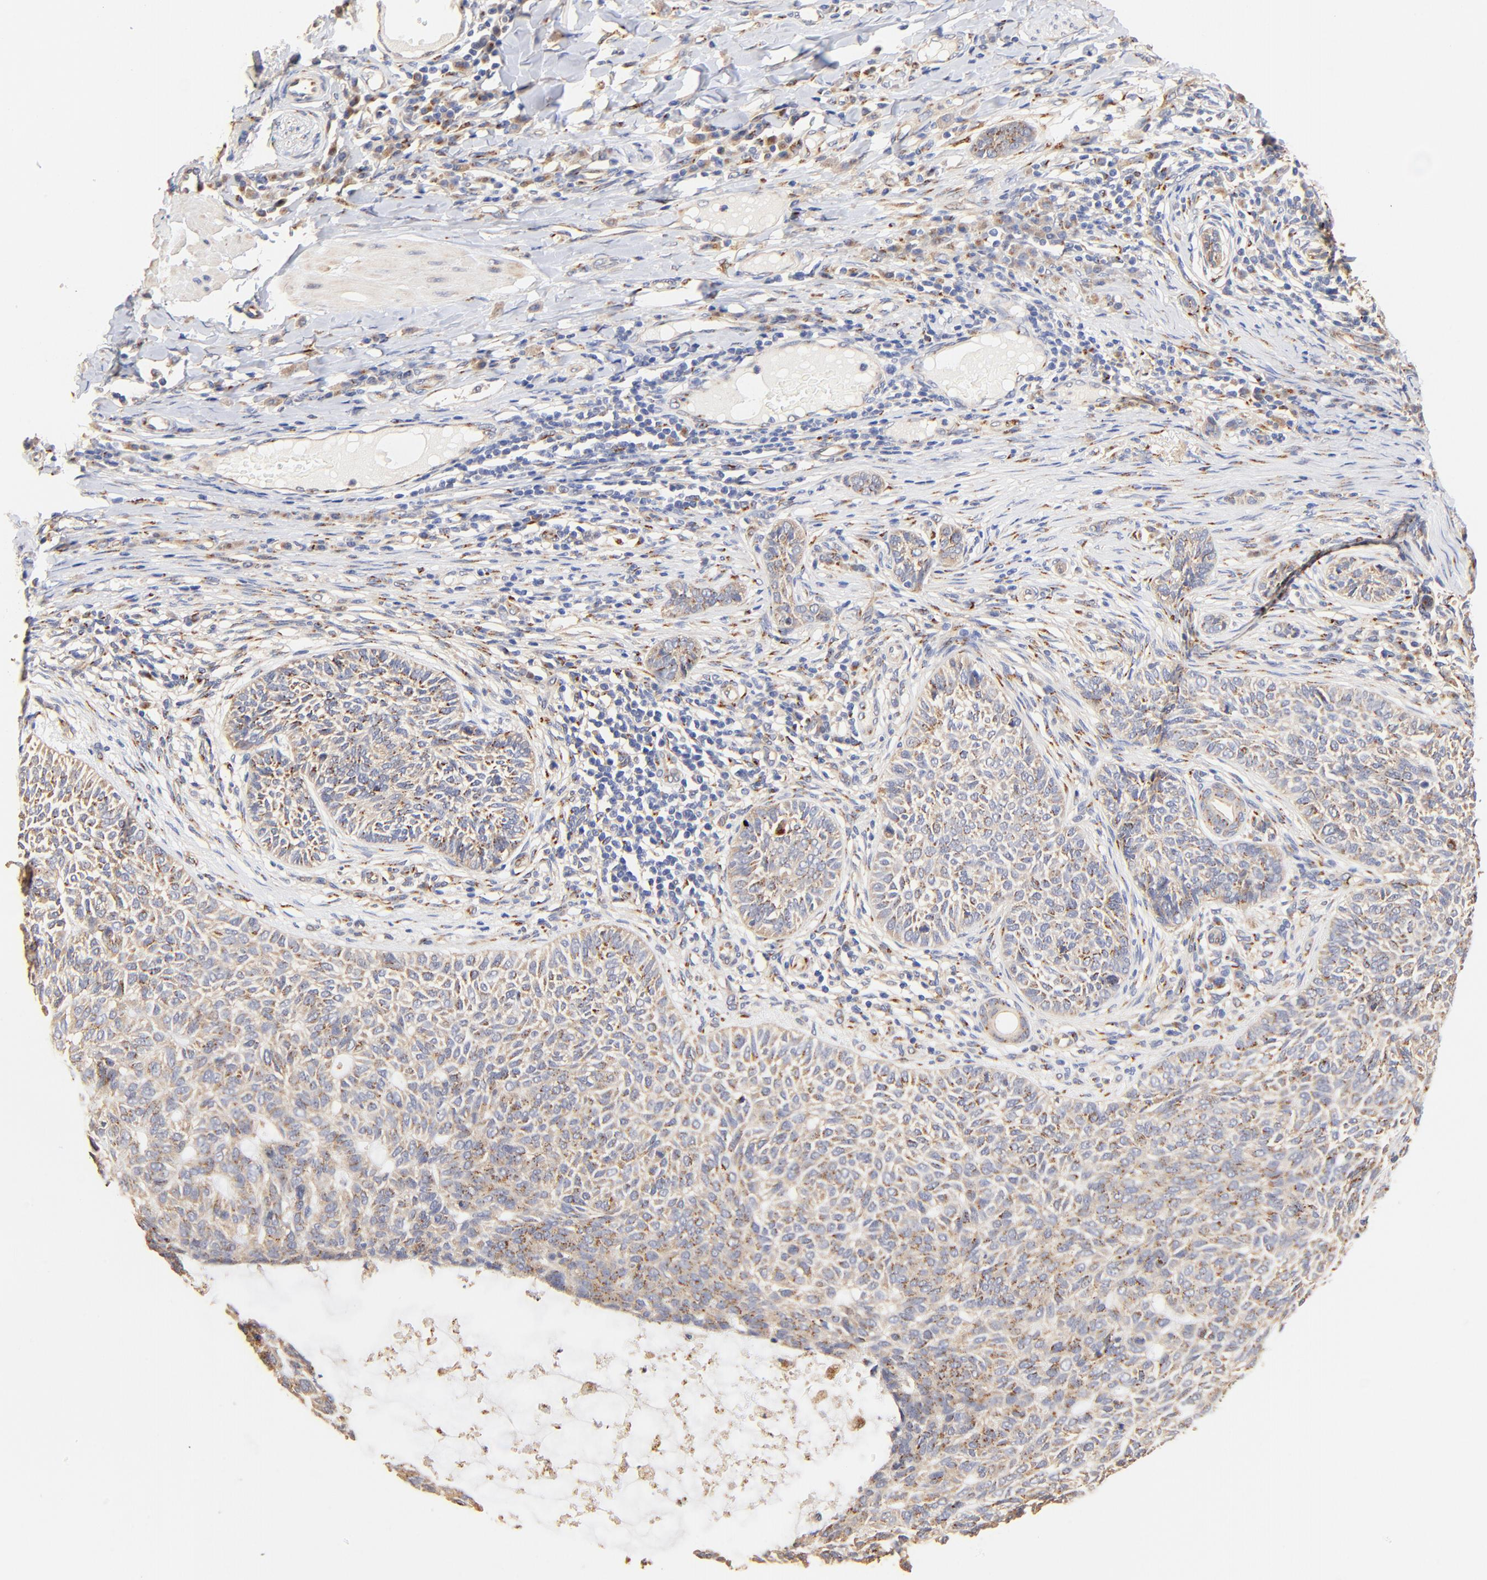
{"staining": {"intensity": "weak", "quantity": ">75%", "location": "cytoplasmic/membranous"}, "tissue": "skin cancer", "cell_type": "Tumor cells", "image_type": "cancer", "snomed": [{"axis": "morphology", "description": "Basal cell carcinoma"}, {"axis": "topography", "description": "Skin"}], "caption": "Immunohistochemical staining of human skin cancer (basal cell carcinoma) demonstrates low levels of weak cytoplasmic/membranous protein positivity in approximately >75% of tumor cells.", "gene": "FMNL3", "patient": {"sex": "male", "age": 87}}